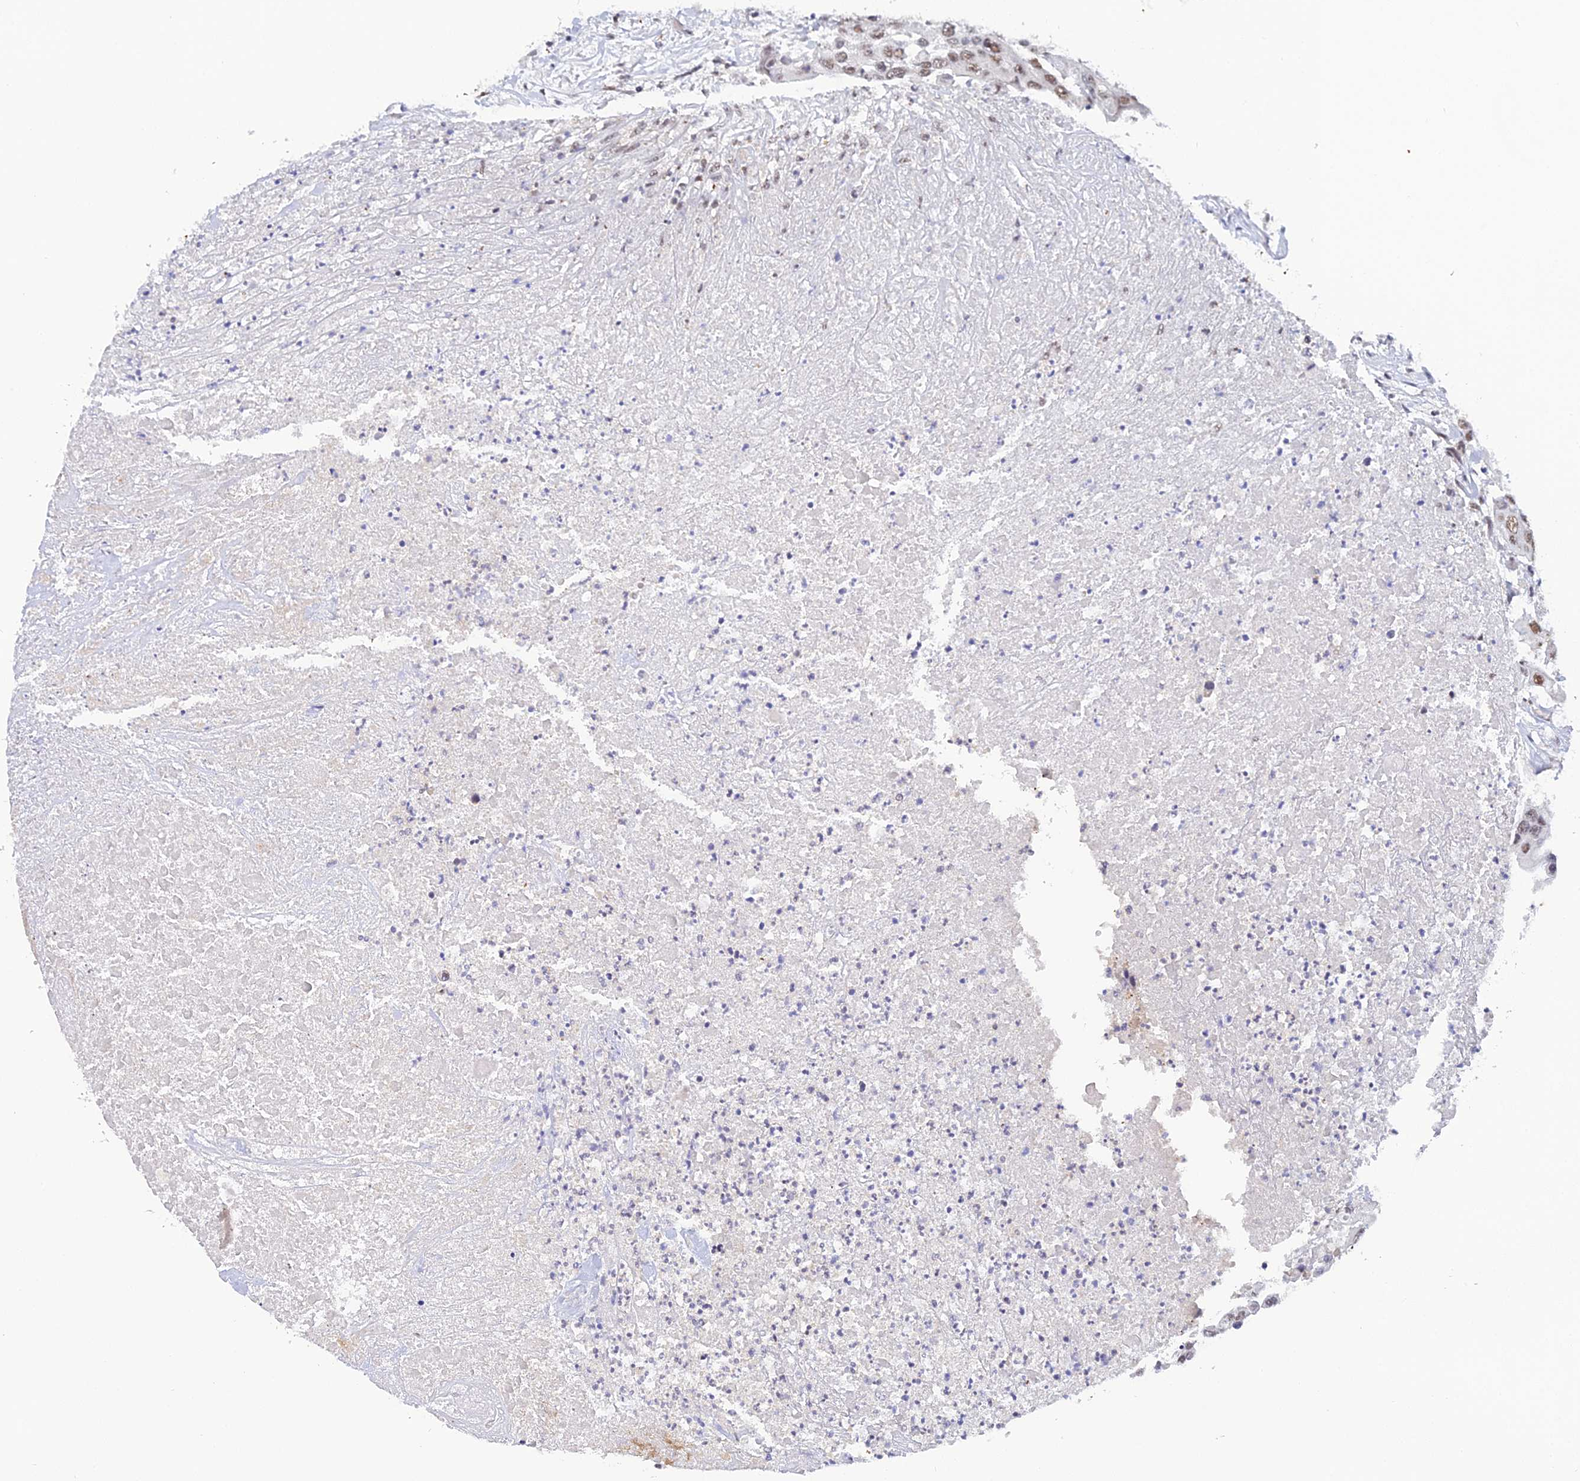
{"staining": {"intensity": "moderate", "quantity": ">75%", "location": "nuclear"}, "tissue": "colorectal cancer", "cell_type": "Tumor cells", "image_type": "cancer", "snomed": [{"axis": "morphology", "description": "Adenocarcinoma, NOS"}, {"axis": "topography", "description": "Colon"}], "caption": "This is an image of IHC staining of colorectal cancer (adenocarcinoma), which shows moderate positivity in the nuclear of tumor cells.", "gene": "EXOSC3", "patient": {"sex": "male", "age": 77}}